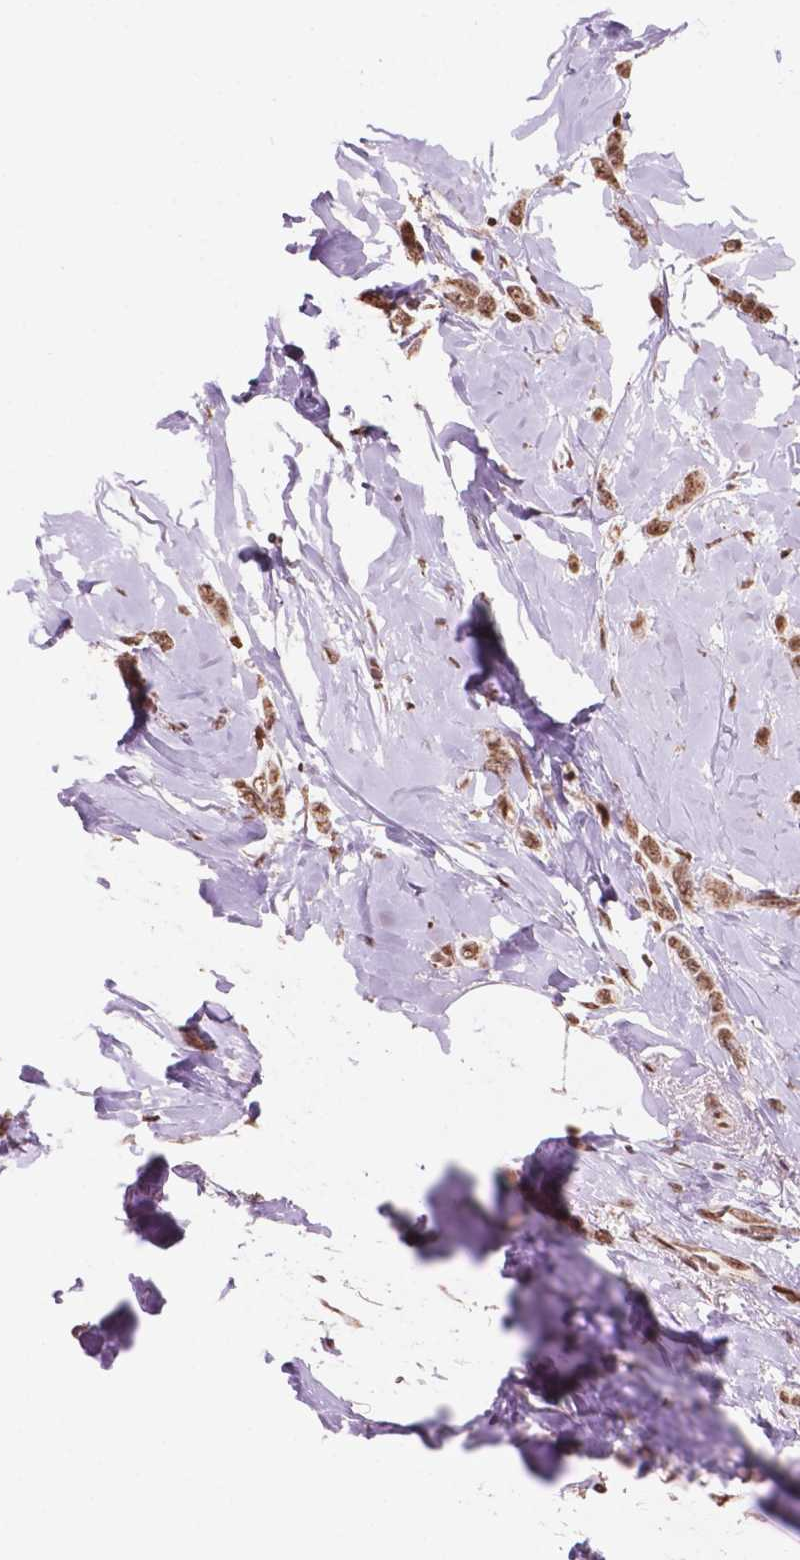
{"staining": {"intensity": "moderate", "quantity": ">75%", "location": "nuclear"}, "tissue": "breast cancer", "cell_type": "Tumor cells", "image_type": "cancer", "snomed": [{"axis": "morphology", "description": "Lobular carcinoma"}, {"axis": "topography", "description": "Breast"}], "caption": "The photomicrograph shows staining of breast lobular carcinoma, revealing moderate nuclear protein positivity (brown color) within tumor cells.", "gene": "NDUFA10", "patient": {"sex": "female", "age": 66}}